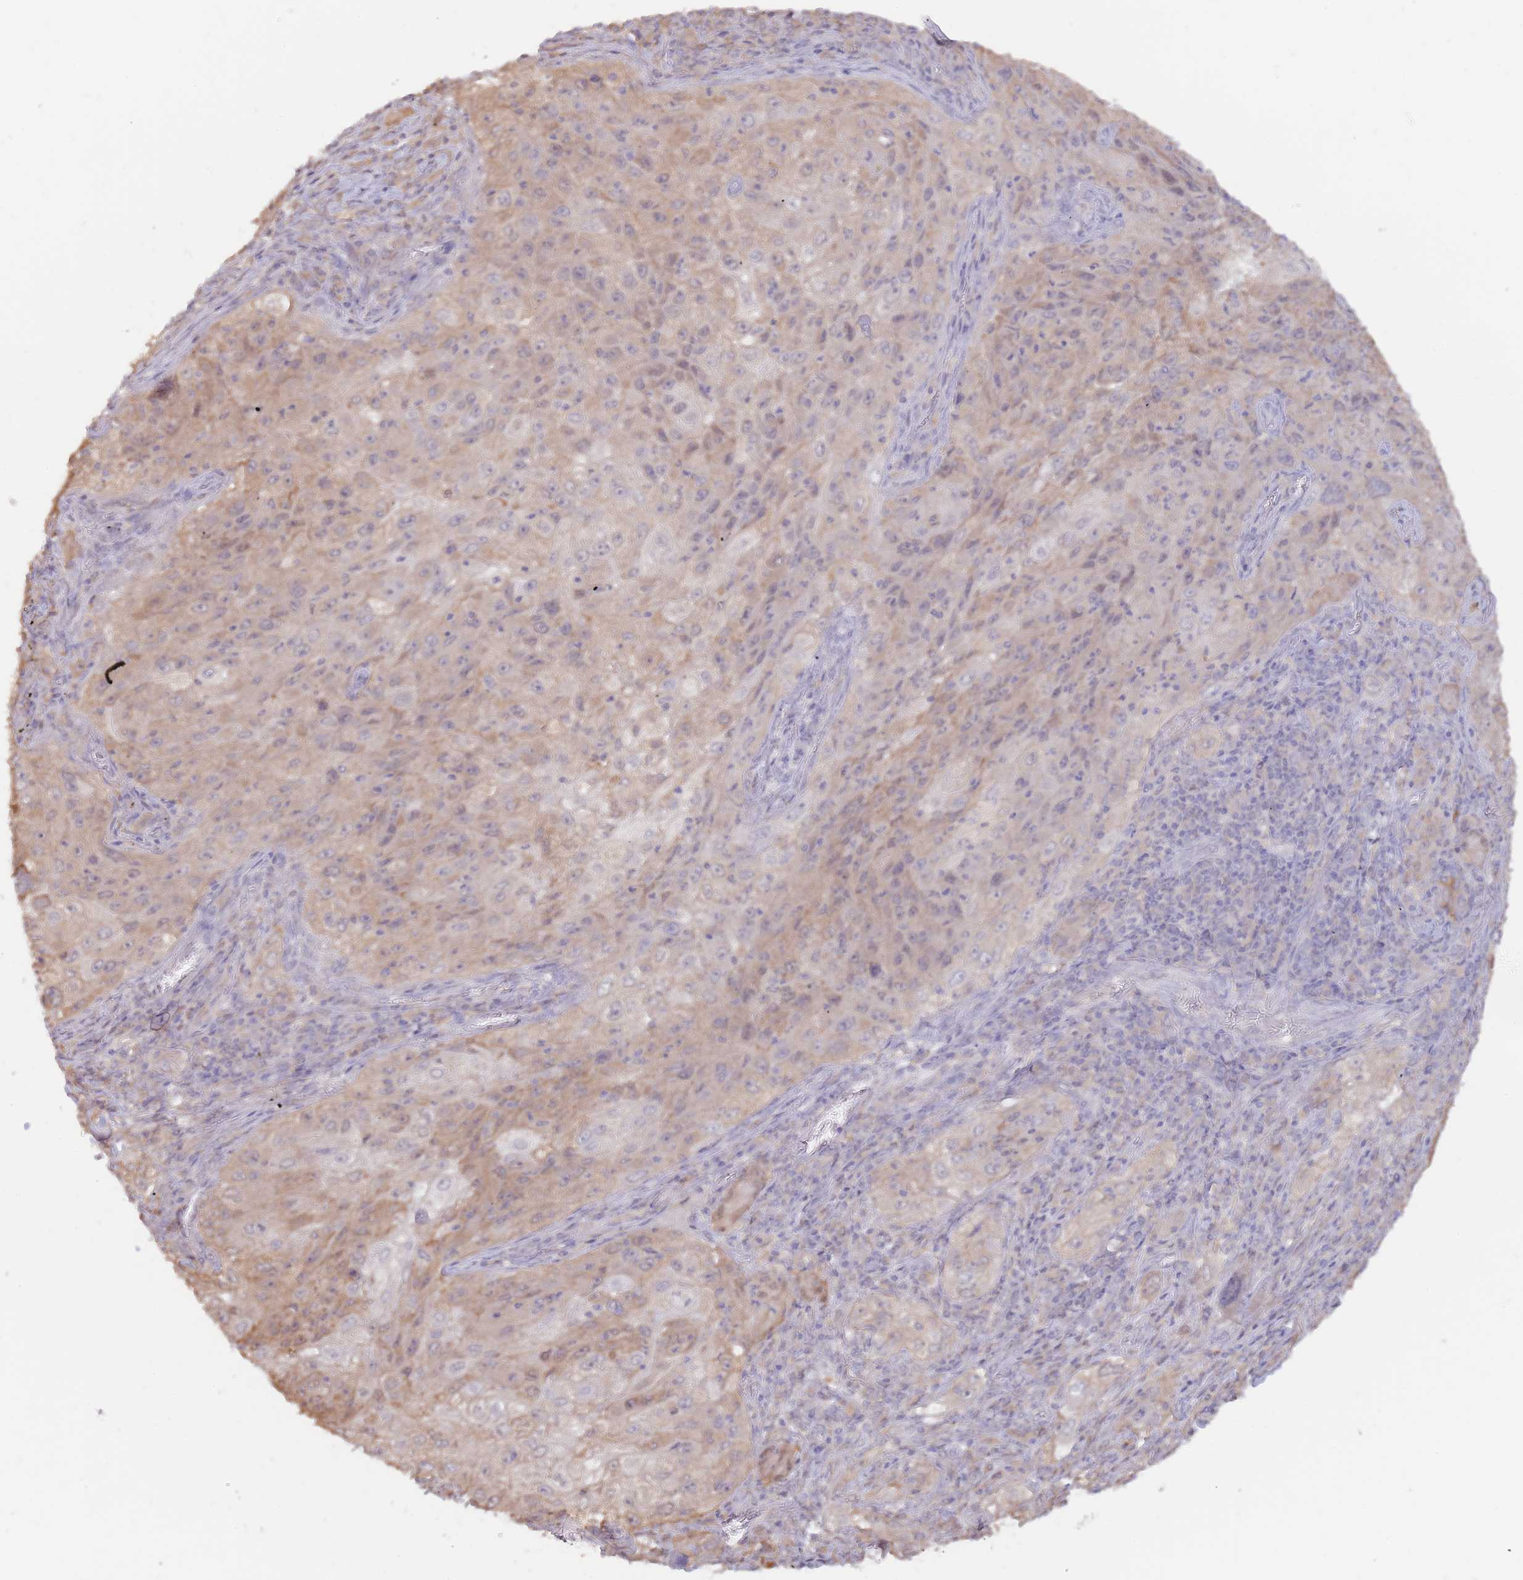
{"staining": {"intensity": "moderate", "quantity": ">75%", "location": "cytoplasmic/membranous"}, "tissue": "lung cancer", "cell_type": "Tumor cells", "image_type": "cancer", "snomed": [{"axis": "morphology", "description": "Squamous cell carcinoma, NOS"}, {"axis": "topography", "description": "Lung"}], "caption": "Tumor cells demonstrate moderate cytoplasmic/membranous expression in approximately >75% of cells in lung cancer (squamous cell carcinoma).", "gene": "AP5S1", "patient": {"sex": "female", "age": 69}}